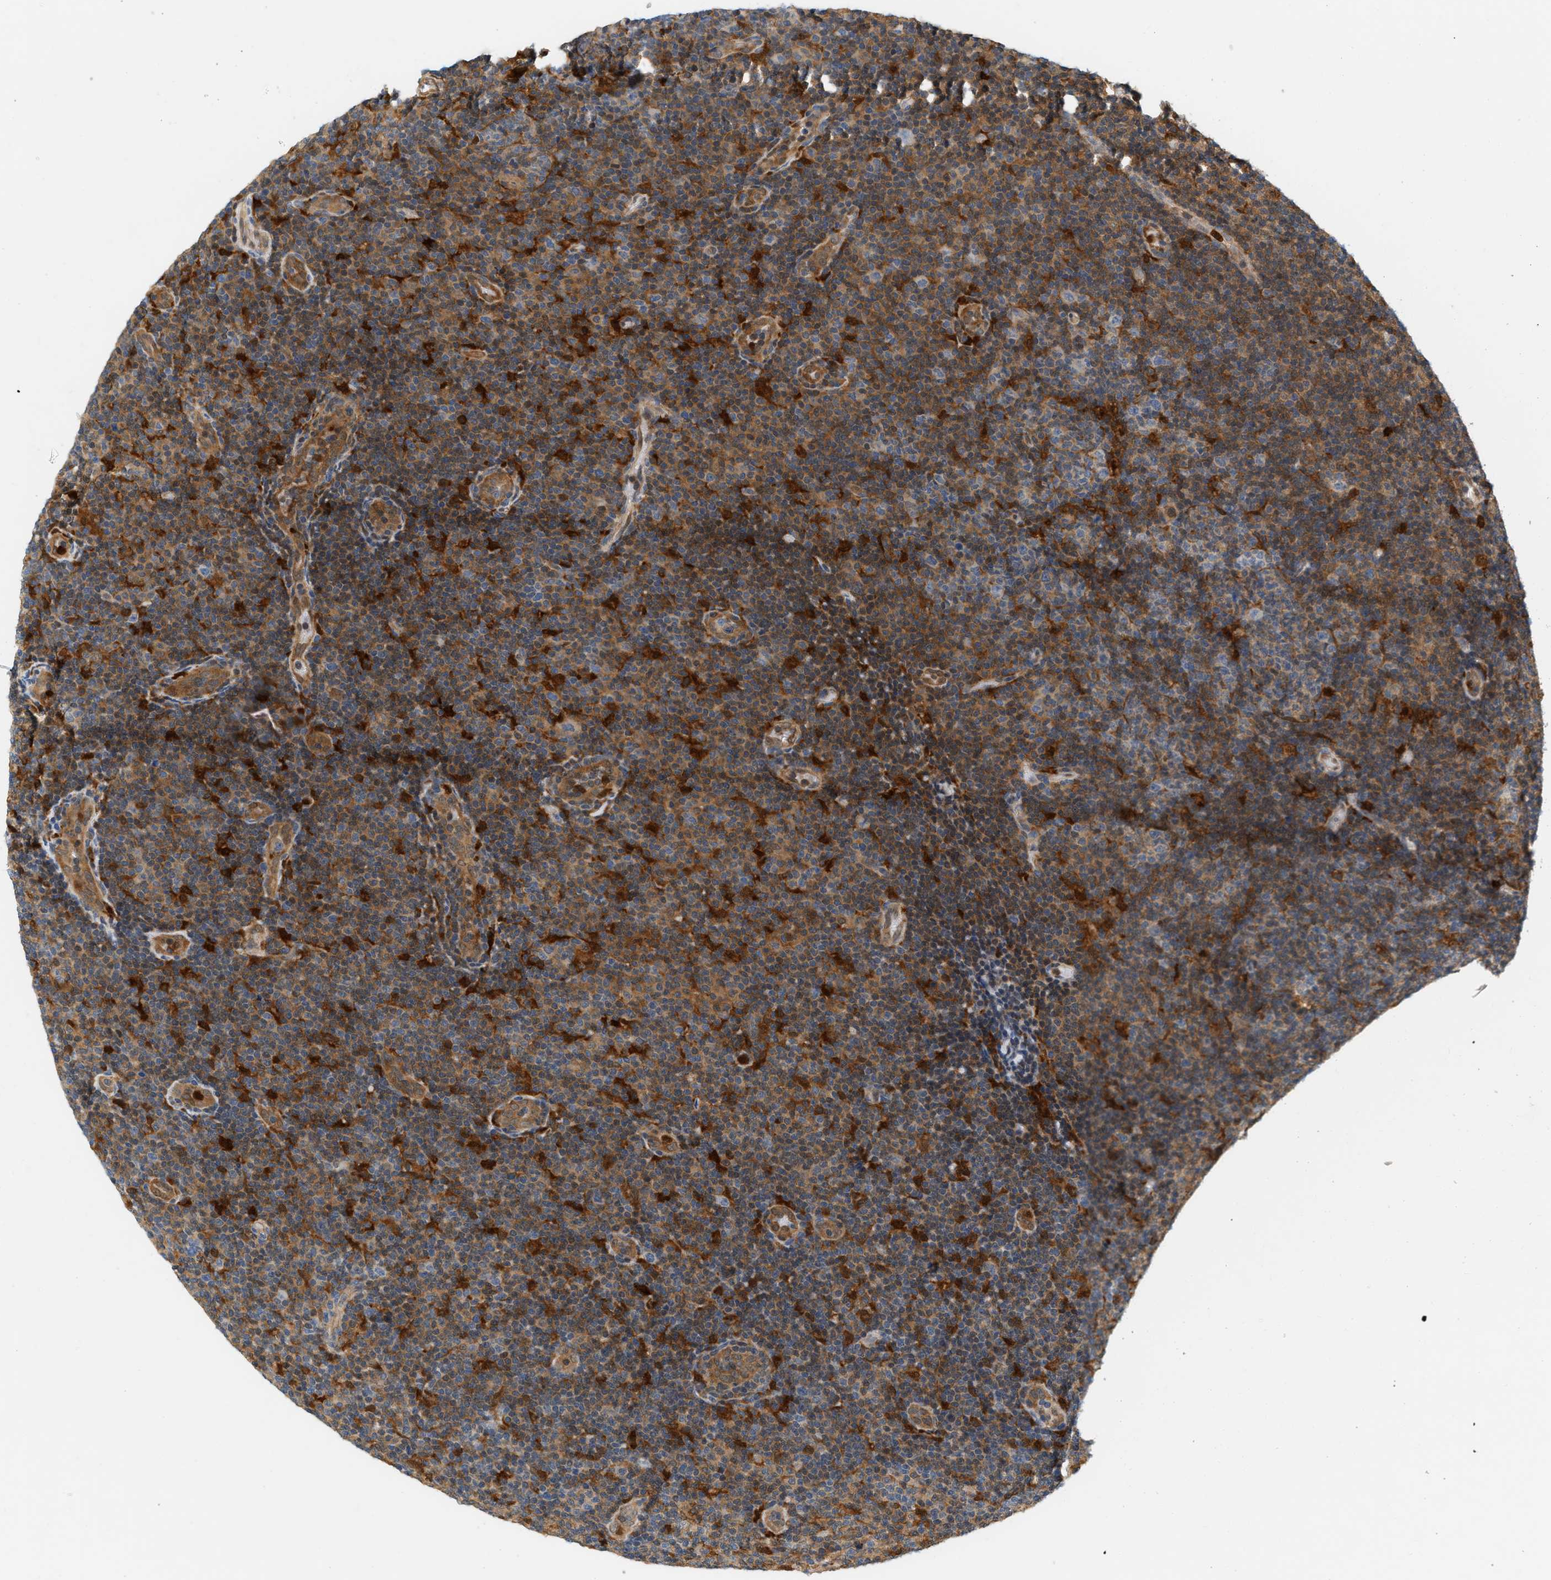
{"staining": {"intensity": "moderate", "quantity": "25%-75%", "location": "cytoplasmic/membranous"}, "tissue": "lymphoma", "cell_type": "Tumor cells", "image_type": "cancer", "snomed": [{"axis": "morphology", "description": "Malignant lymphoma, non-Hodgkin's type, Low grade"}, {"axis": "topography", "description": "Lymph node"}], "caption": "IHC (DAB (3,3'-diaminobenzidine)) staining of lymphoma reveals moderate cytoplasmic/membranous protein positivity in approximately 25%-75% of tumor cells. The staining is performed using DAB brown chromogen to label protein expression. The nuclei are counter-stained blue using hematoxylin.", "gene": "PYCARD", "patient": {"sex": "male", "age": 83}}